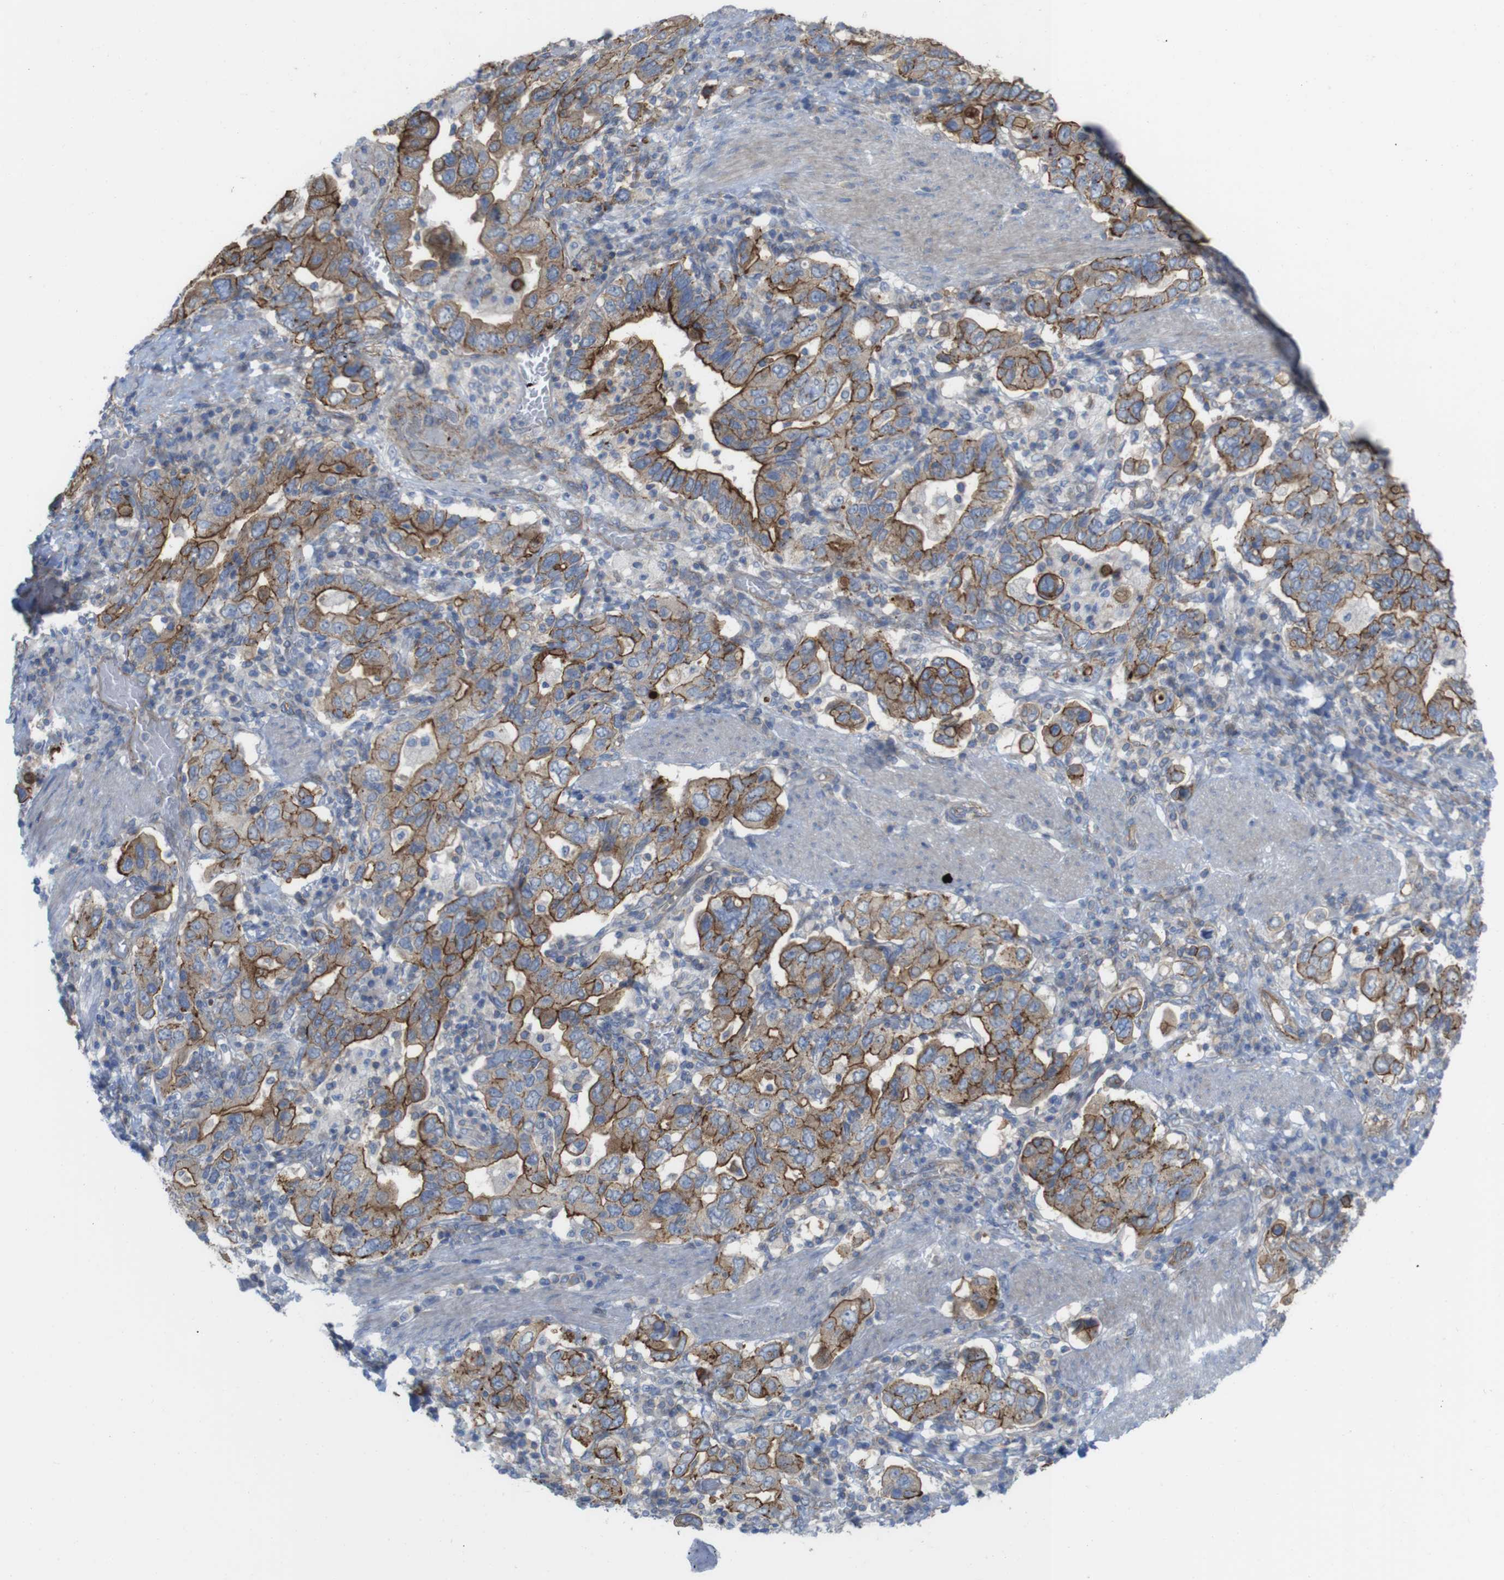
{"staining": {"intensity": "strong", "quantity": "25%-75%", "location": "cytoplasmic/membranous"}, "tissue": "stomach cancer", "cell_type": "Tumor cells", "image_type": "cancer", "snomed": [{"axis": "morphology", "description": "Adenocarcinoma, NOS"}, {"axis": "topography", "description": "Stomach, upper"}], "caption": "Adenocarcinoma (stomach) stained with DAB (3,3'-diaminobenzidine) immunohistochemistry displays high levels of strong cytoplasmic/membranous staining in approximately 25%-75% of tumor cells.", "gene": "PREX2", "patient": {"sex": "male", "age": 62}}